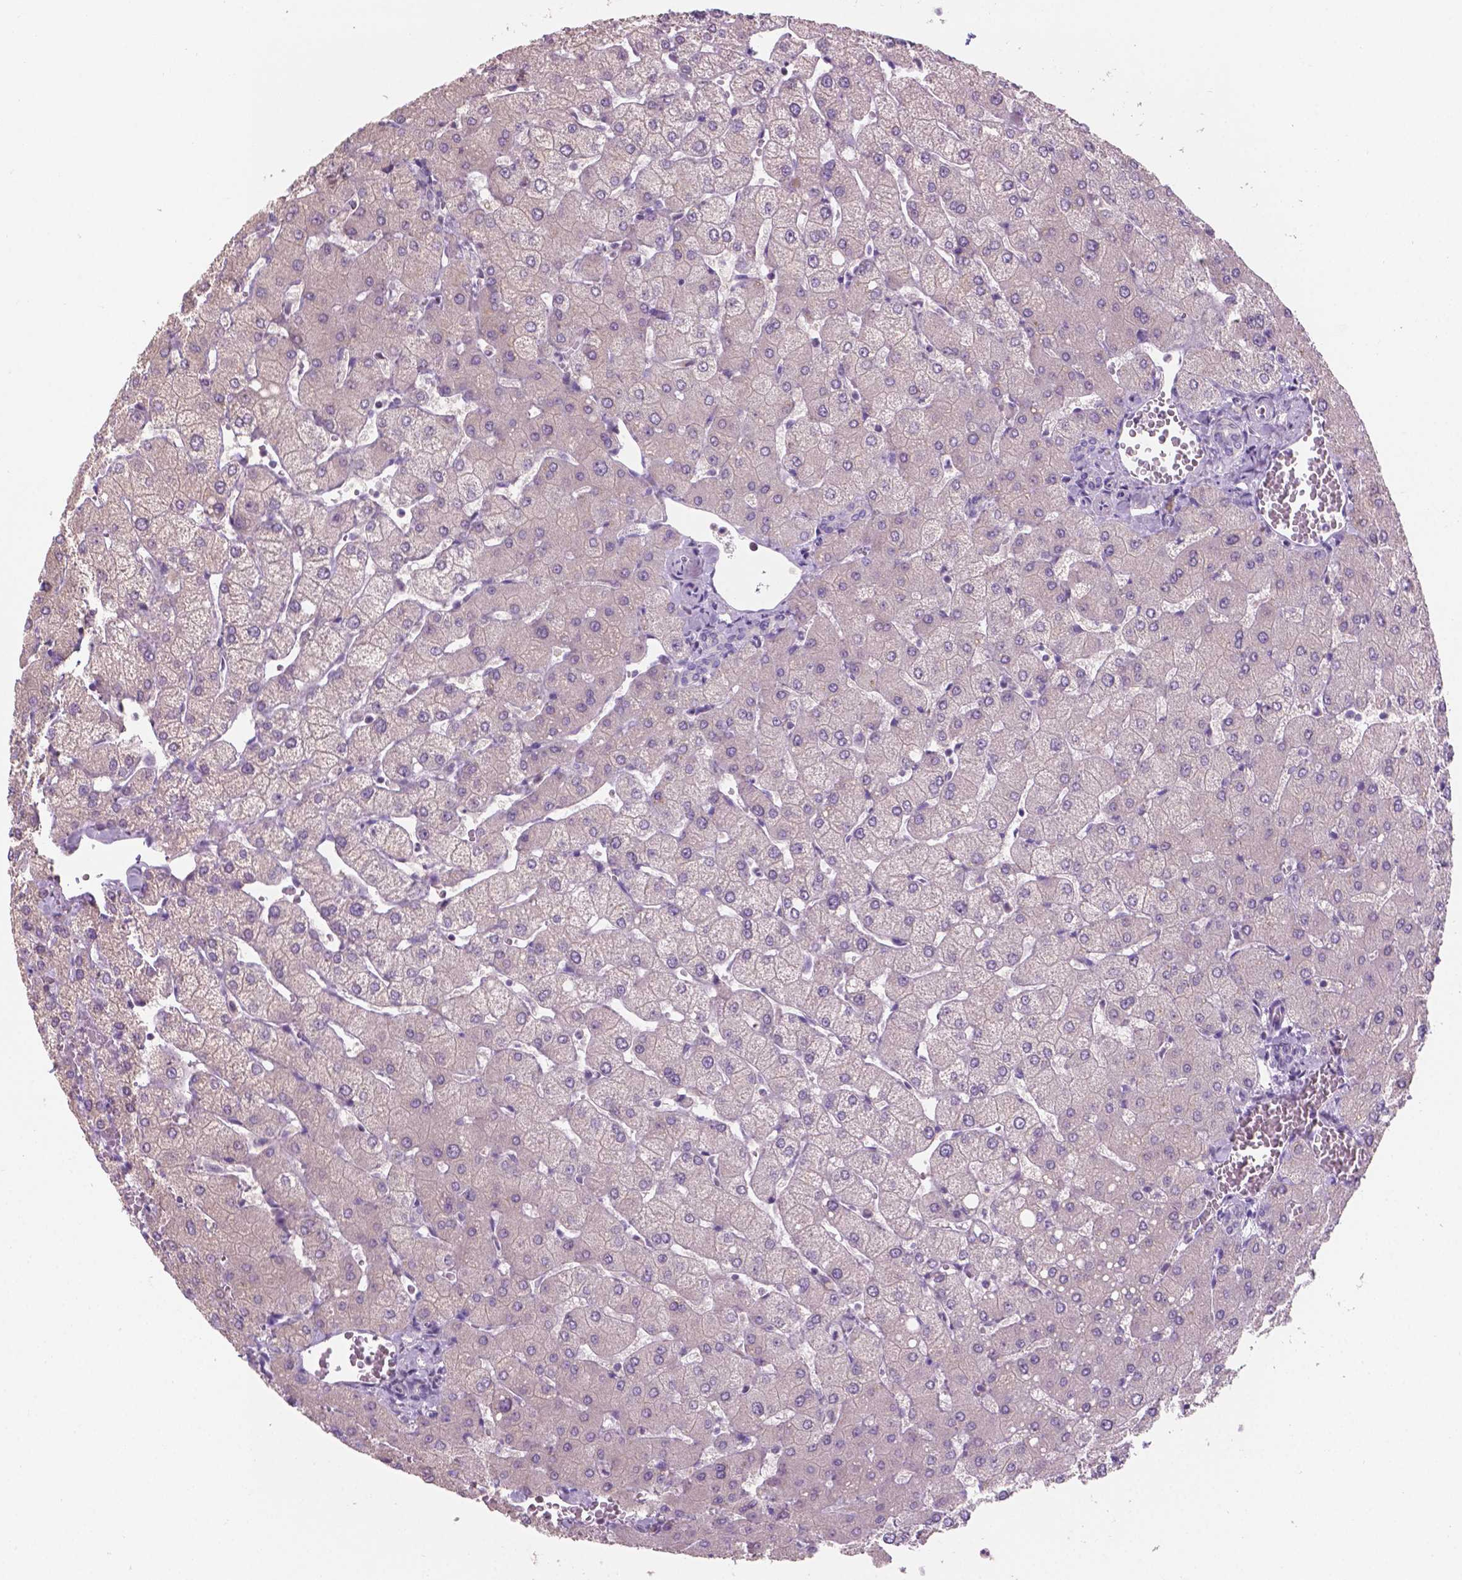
{"staining": {"intensity": "negative", "quantity": "none", "location": "none"}, "tissue": "liver", "cell_type": "Cholangiocytes", "image_type": "normal", "snomed": [{"axis": "morphology", "description": "Normal tissue, NOS"}, {"axis": "topography", "description": "Liver"}], "caption": "This is a histopathology image of immunohistochemistry staining of unremarkable liver, which shows no staining in cholangiocytes. (Immunohistochemistry, brightfield microscopy, high magnification).", "gene": "SBSN", "patient": {"sex": "female", "age": 54}}